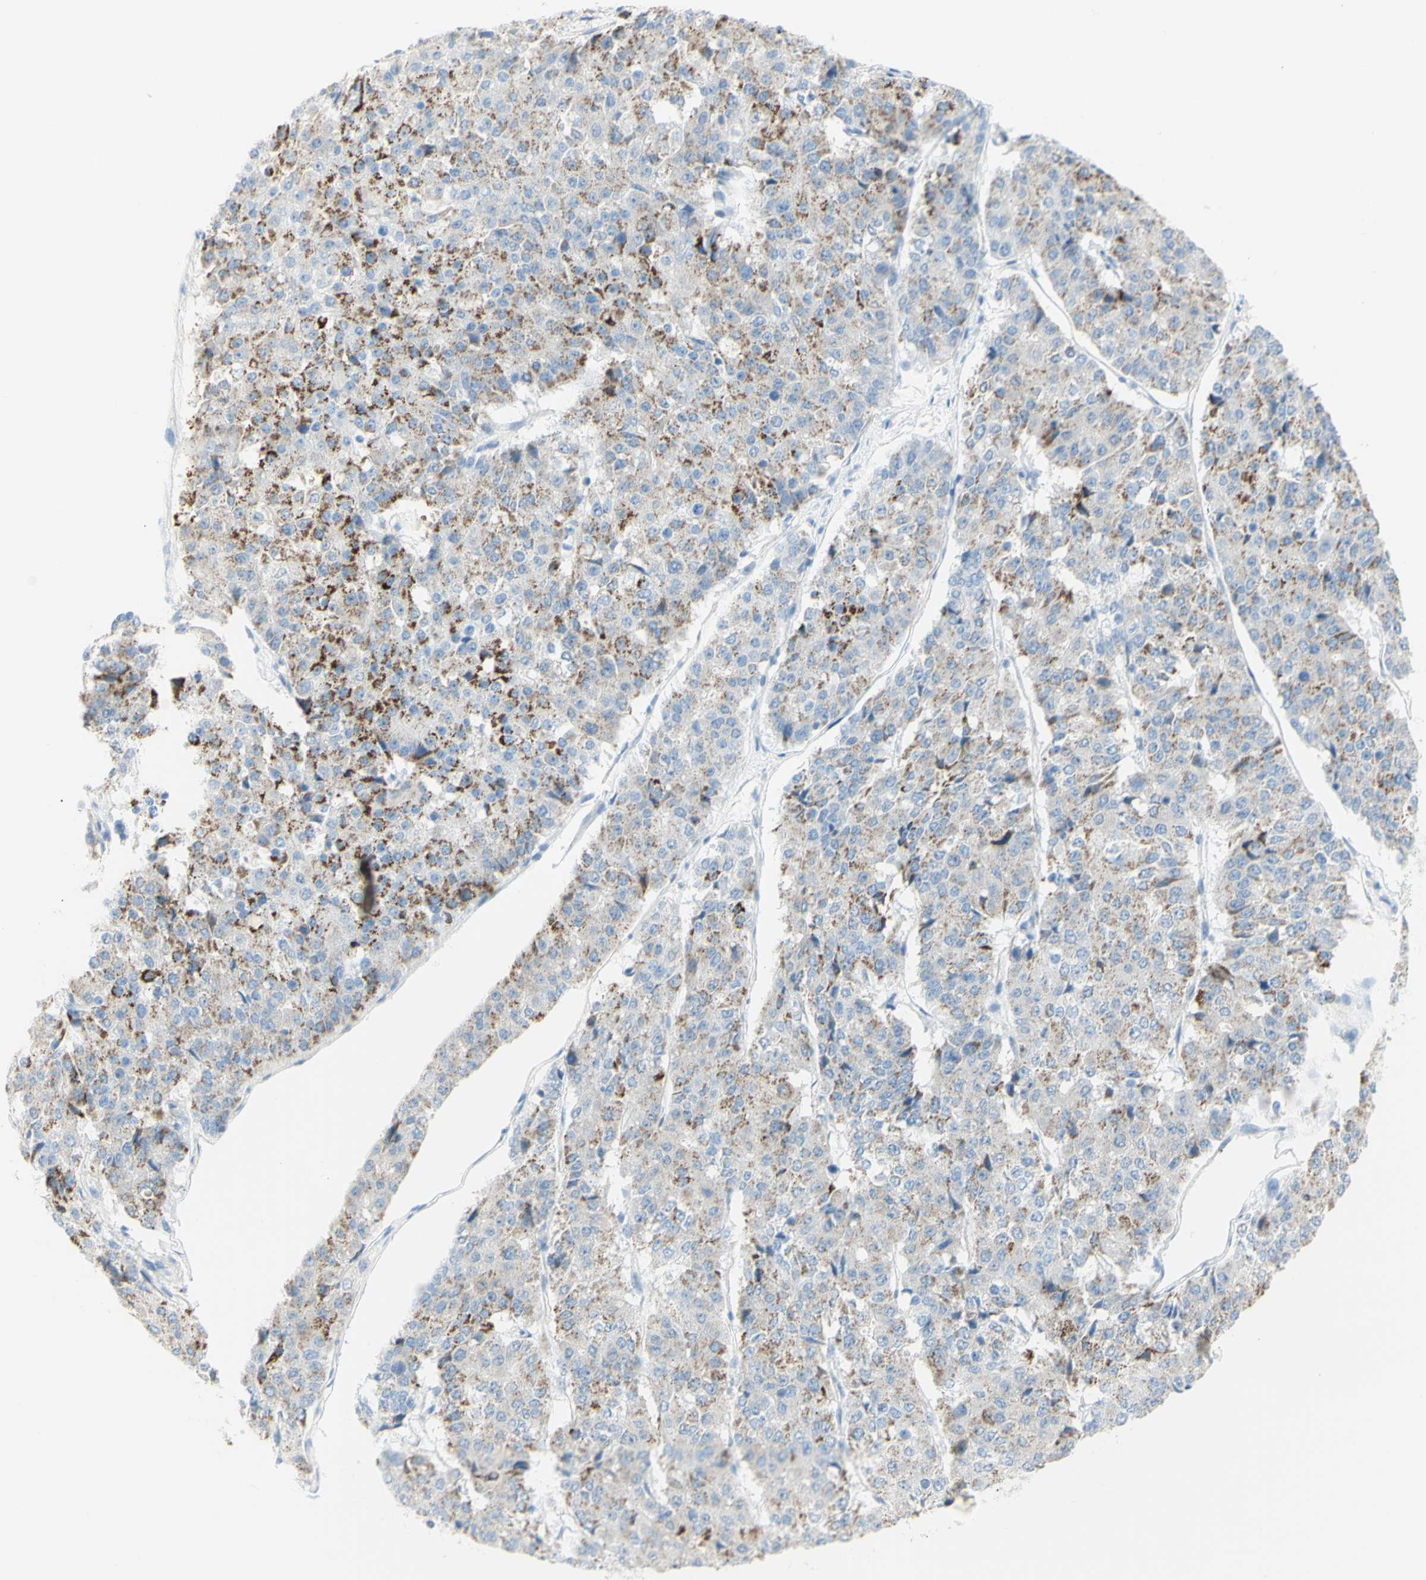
{"staining": {"intensity": "moderate", "quantity": "25%-75%", "location": "cytoplasmic/membranous"}, "tissue": "pancreatic cancer", "cell_type": "Tumor cells", "image_type": "cancer", "snomed": [{"axis": "morphology", "description": "Adenocarcinoma, NOS"}, {"axis": "topography", "description": "Pancreas"}], "caption": "A brown stain shows moderate cytoplasmic/membranous expression of a protein in human pancreatic cancer tumor cells.", "gene": "LETM1", "patient": {"sex": "male", "age": 50}}